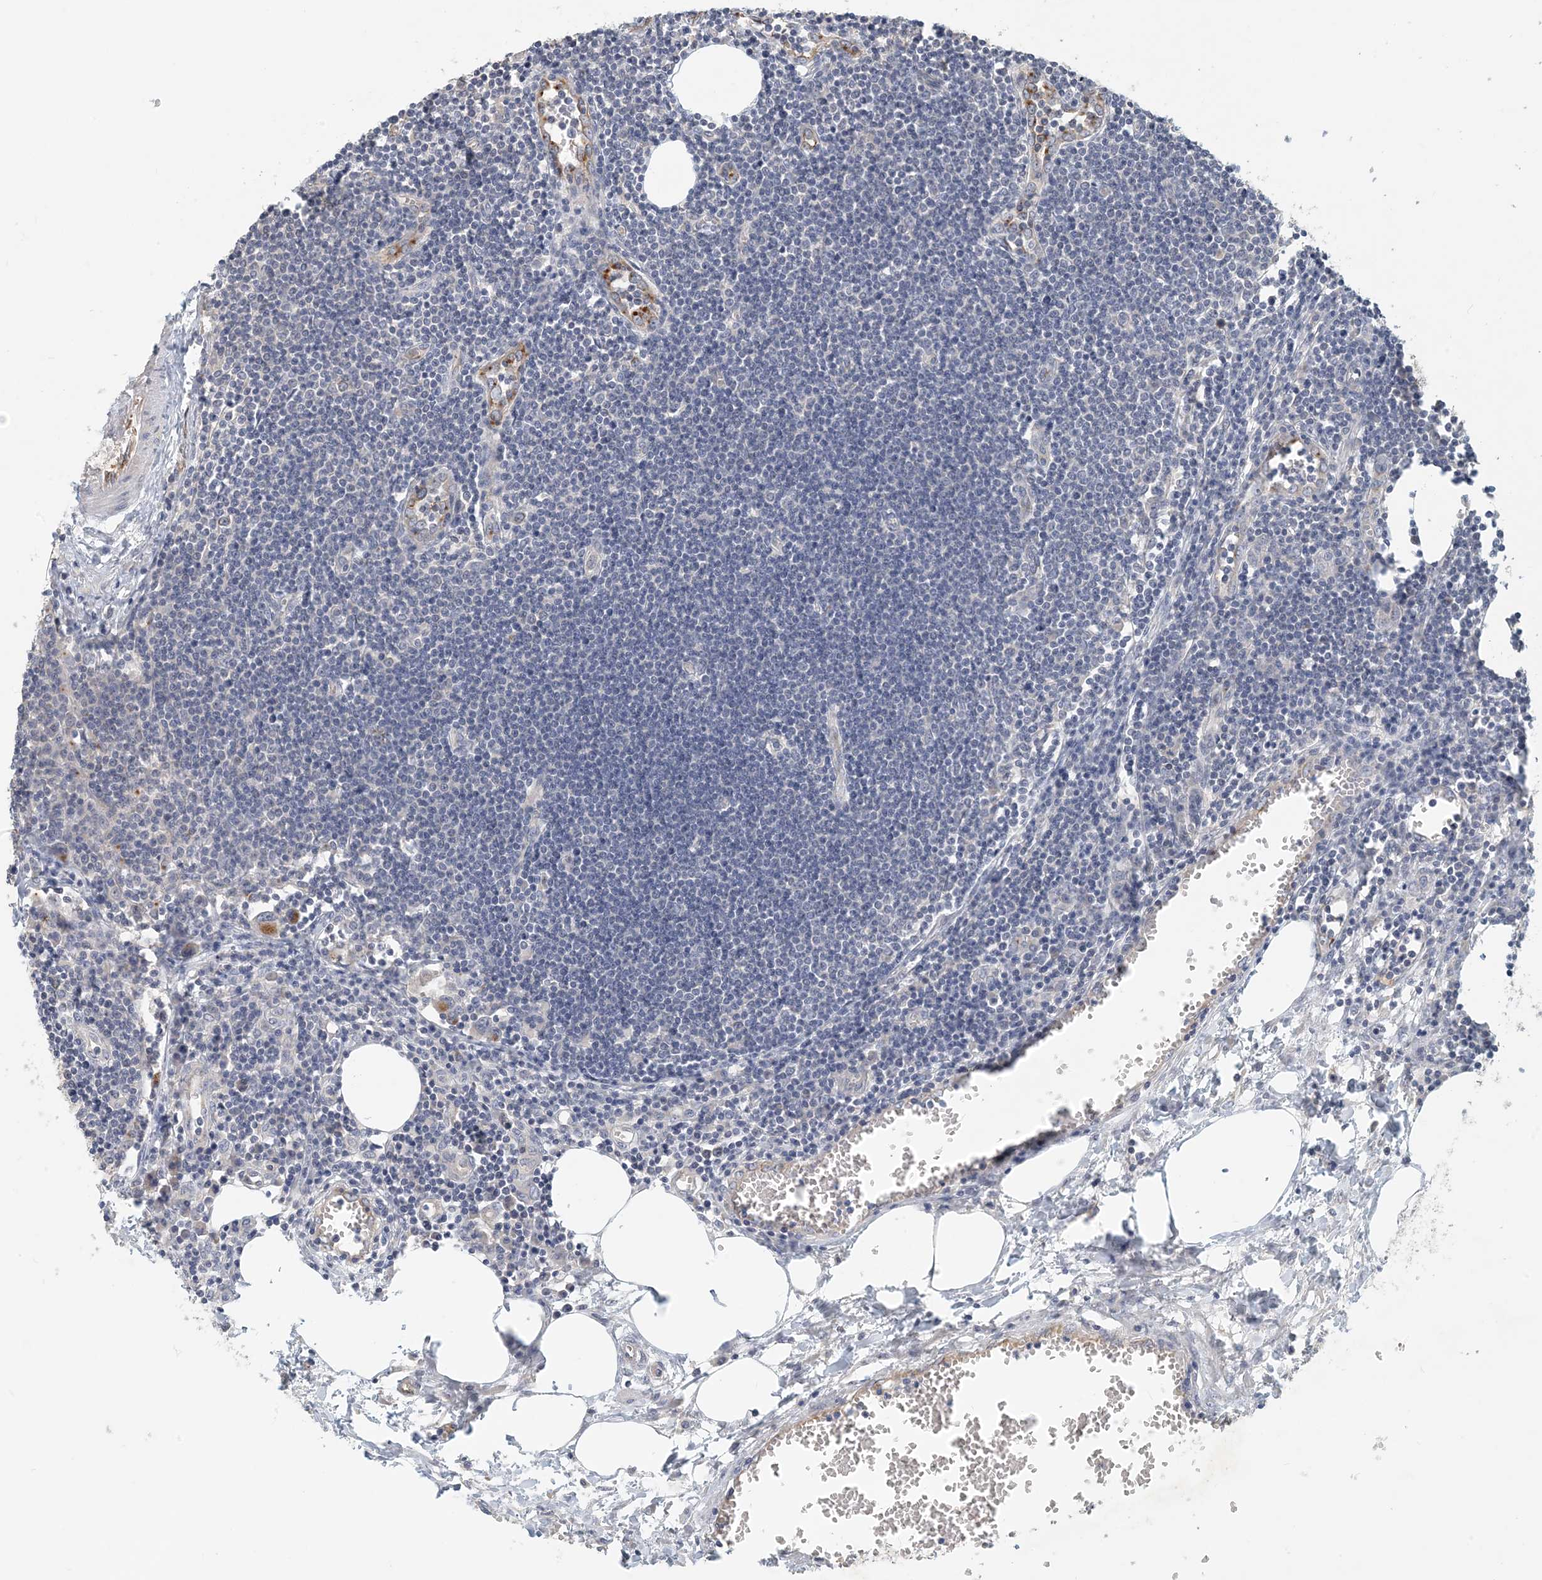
{"staining": {"intensity": "moderate", "quantity": "<25%", "location": "cytoplasmic/membranous"}, "tissue": "lymph node", "cell_type": "Non-germinal center cells", "image_type": "normal", "snomed": [{"axis": "morphology", "description": "Normal tissue, NOS"}, {"axis": "morphology", "description": "Malignant melanoma, Metastatic site"}, {"axis": "topography", "description": "Lymph node"}], "caption": "Lymph node stained with immunohistochemistry reveals moderate cytoplasmic/membranous expression in about <25% of non-germinal center cells. The staining is performed using DAB brown chromogen to label protein expression. The nuclei are counter-stained blue using hematoxylin.", "gene": "ZBTB3", "patient": {"sex": "male", "age": 41}}